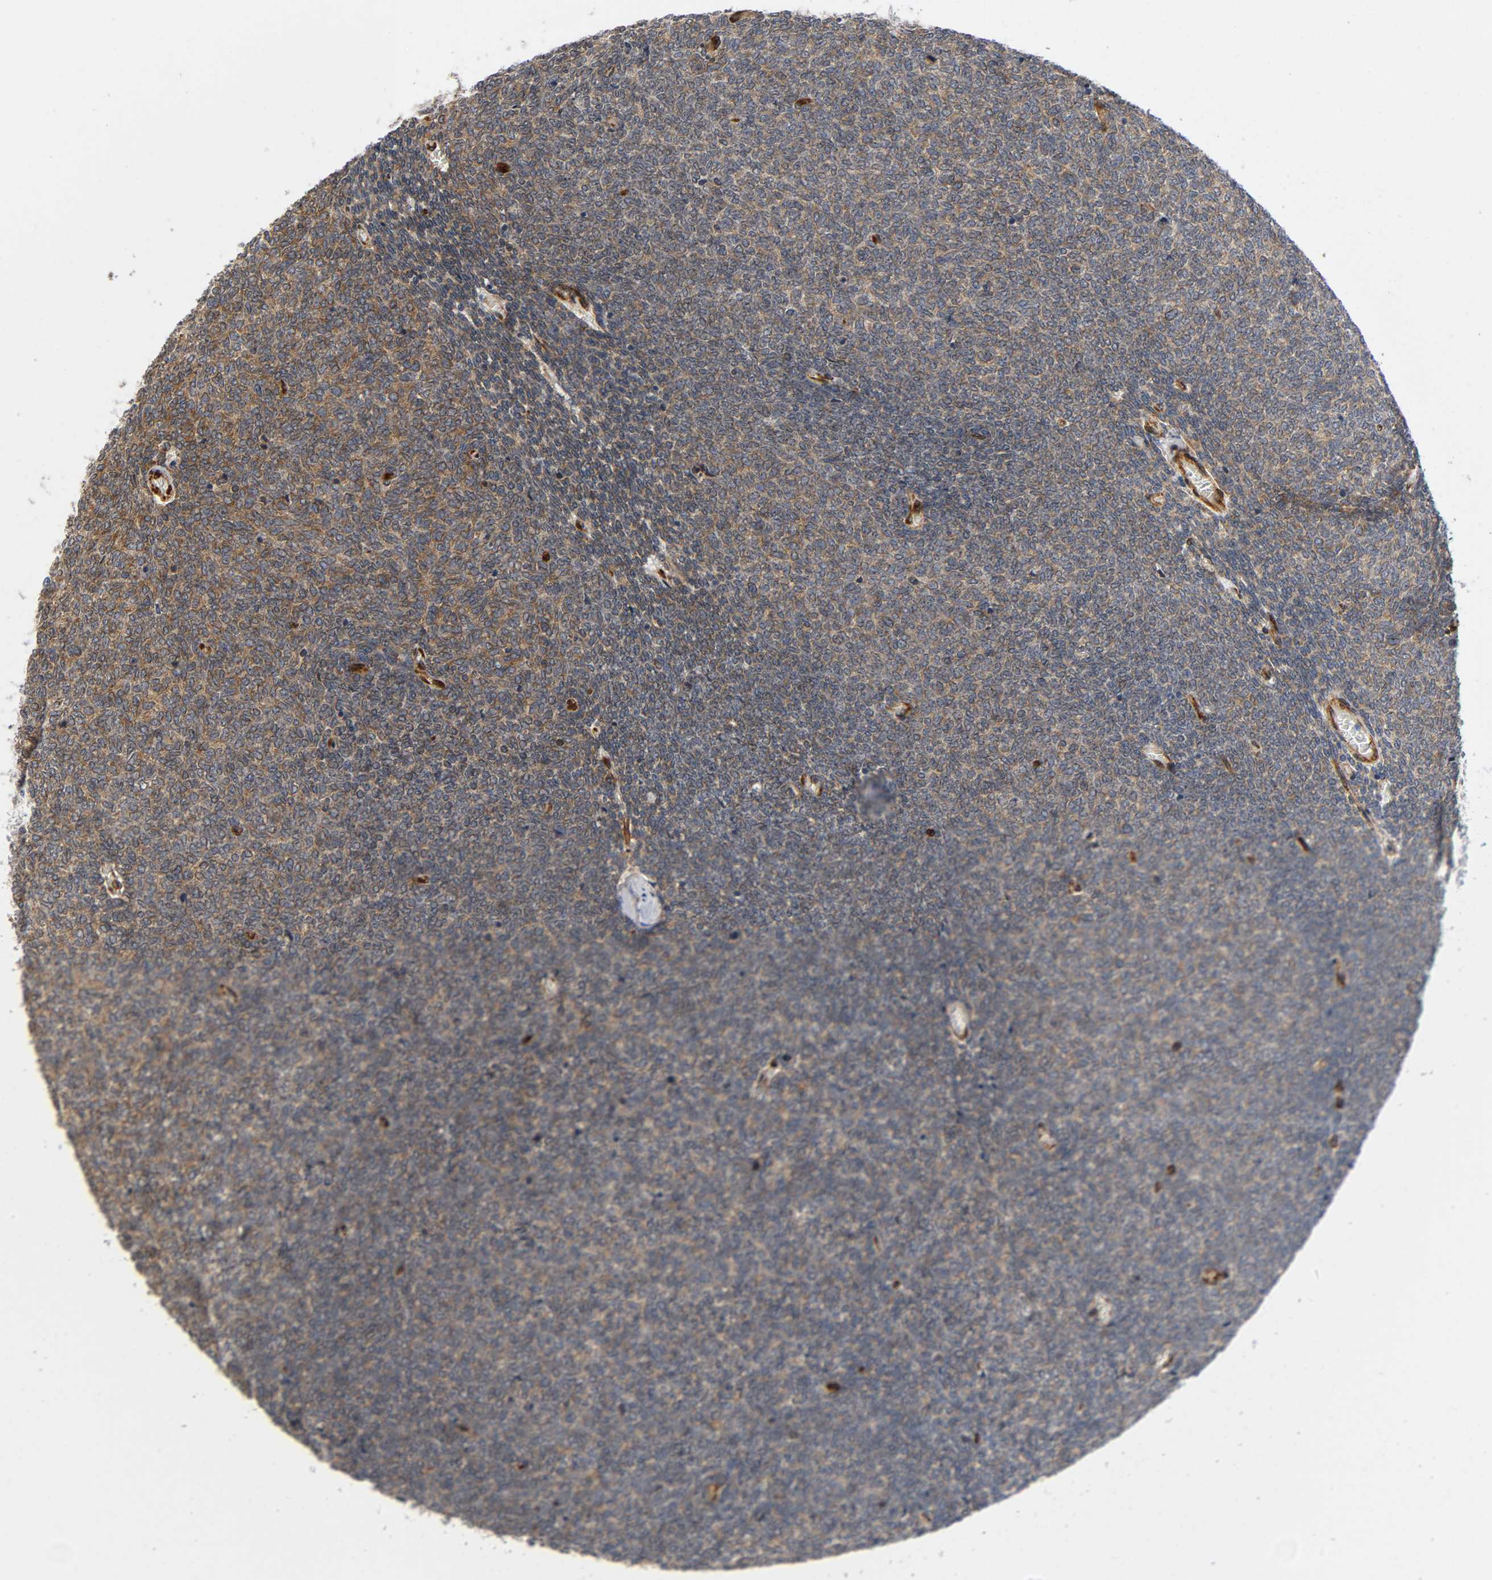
{"staining": {"intensity": "moderate", "quantity": ">75%", "location": "cytoplasmic/membranous"}, "tissue": "renal cancer", "cell_type": "Tumor cells", "image_type": "cancer", "snomed": [{"axis": "morphology", "description": "Neoplasm, malignant, NOS"}, {"axis": "topography", "description": "Kidney"}], "caption": "This is an image of immunohistochemistry (IHC) staining of neoplasm (malignant) (renal), which shows moderate positivity in the cytoplasmic/membranous of tumor cells.", "gene": "SOS2", "patient": {"sex": "male", "age": 28}}